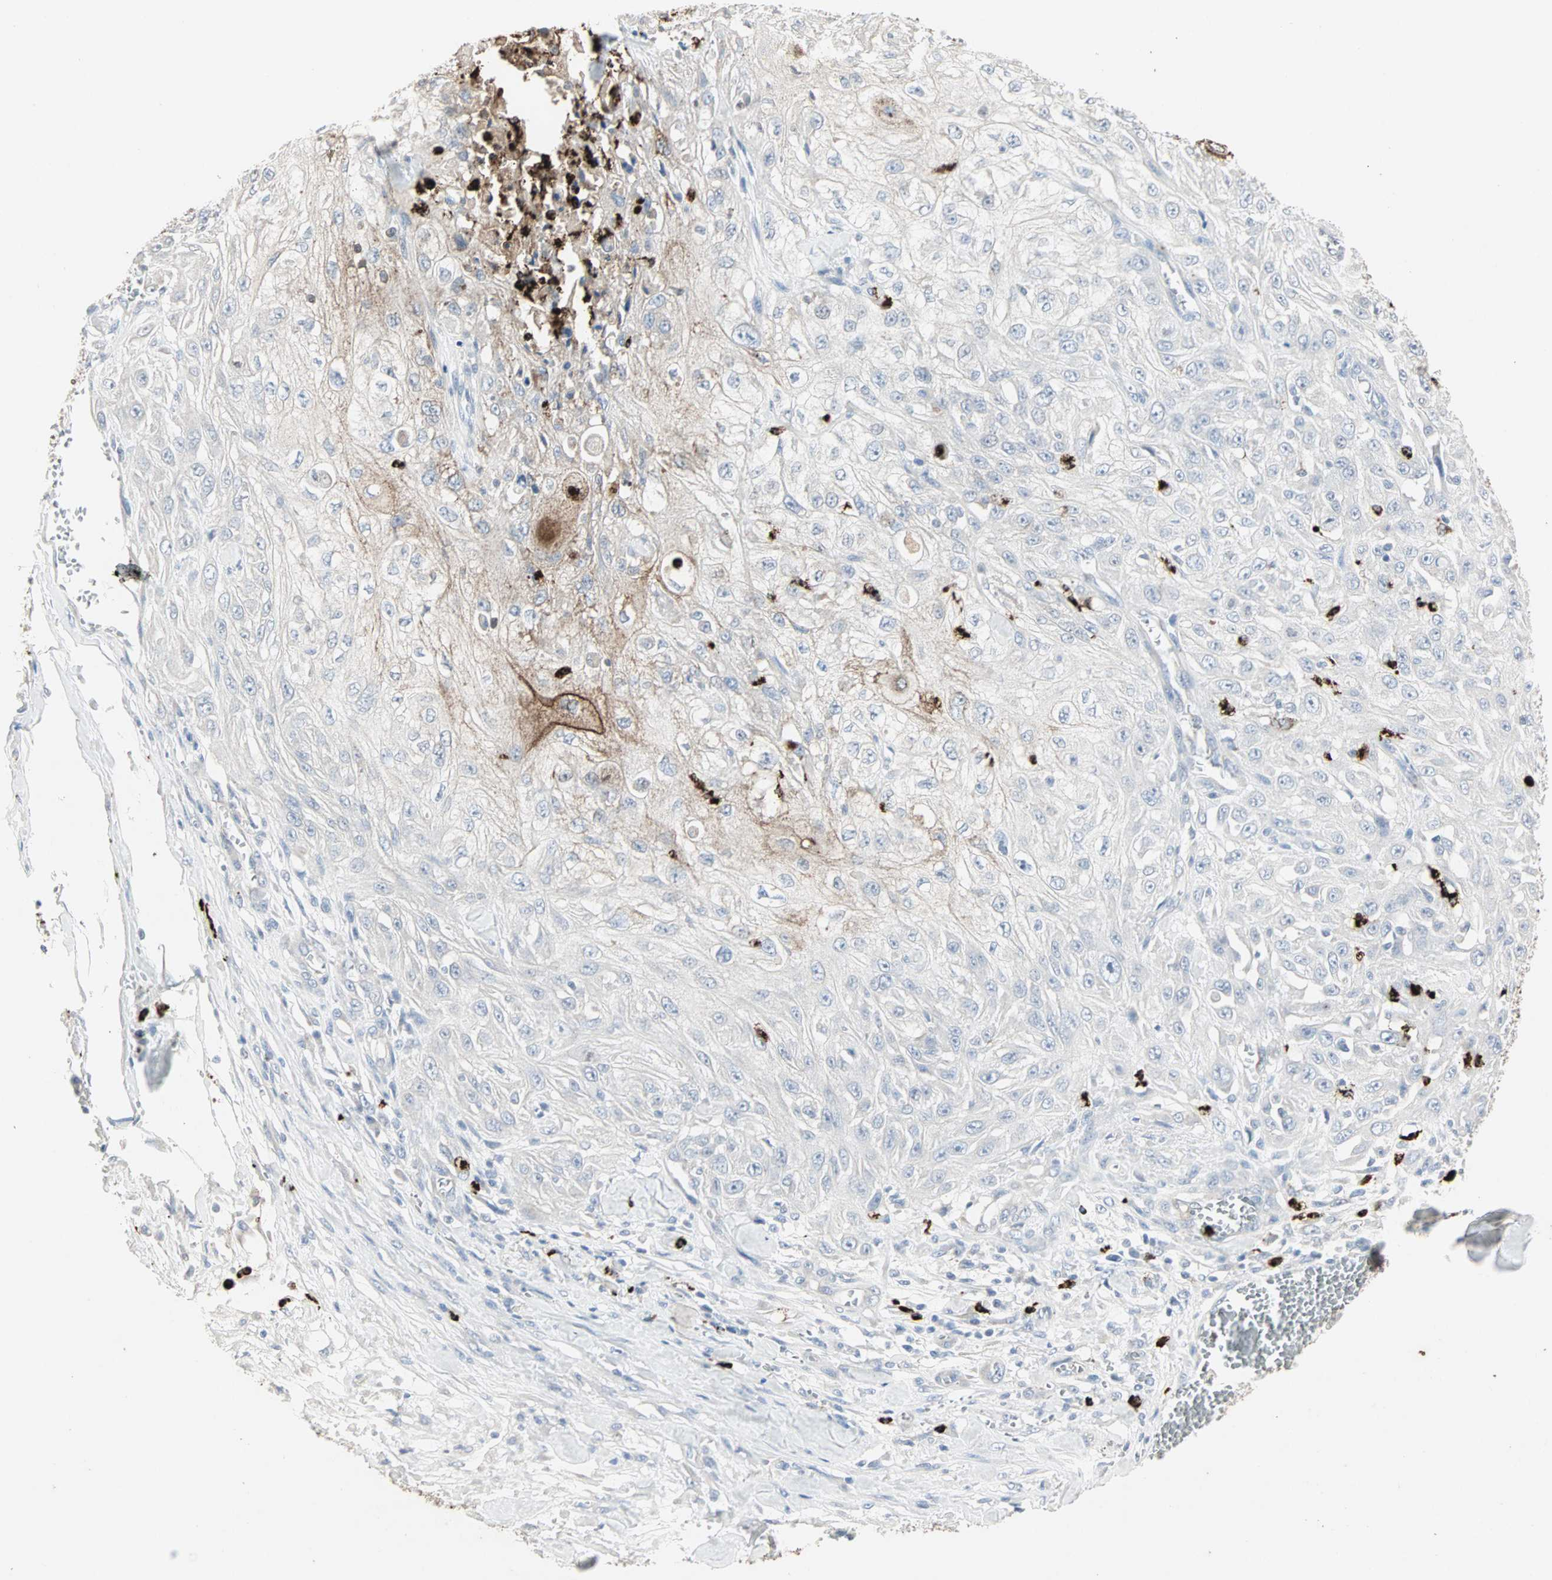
{"staining": {"intensity": "moderate", "quantity": "<25%", "location": "cytoplasmic/membranous"}, "tissue": "skin cancer", "cell_type": "Tumor cells", "image_type": "cancer", "snomed": [{"axis": "morphology", "description": "Squamous cell carcinoma, NOS"}, {"axis": "morphology", "description": "Squamous cell carcinoma, metastatic, NOS"}, {"axis": "topography", "description": "Skin"}, {"axis": "topography", "description": "Lymph node"}], "caption": "DAB immunohistochemical staining of human metastatic squamous cell carcinoma (skin) exhibits moderate cytoplasmic/membranous protein staining in approximately <25% of tumor cells.", "gene": "CEACAM6", "patient": {"sex": "male", "age": 75}}